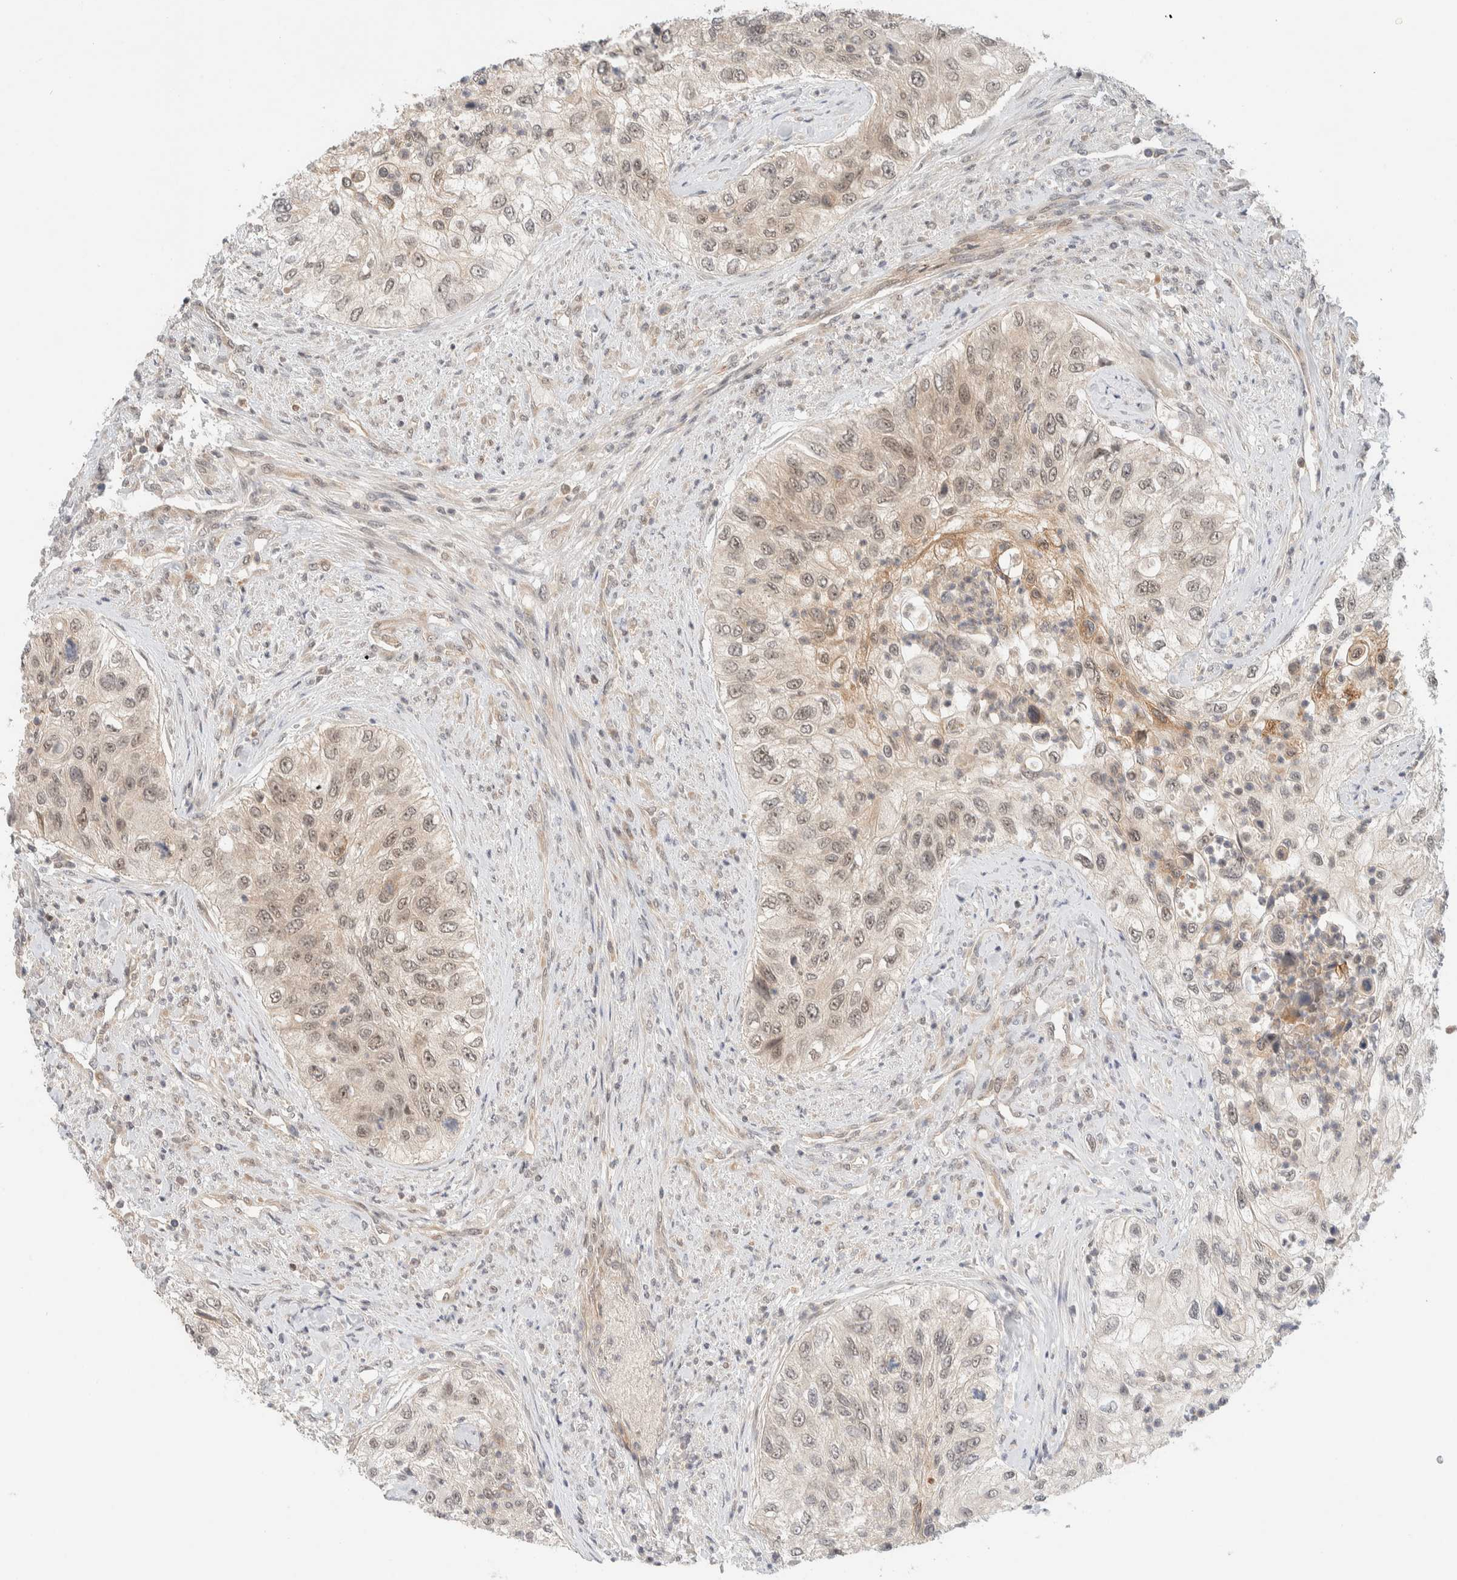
{"staining": {"intensity": "weak", "quantity": ">75%", "location": "cytoplasmic/membranous"}, "tissue": "urothelial cancer", "cell_type": "Tumor cells", "image_type": "cancer", "snomed": [{"axis": "morphology", "description": "Urothelial carcinoma, High grade"}, {"axis": "topography", "description": "Urinary bladder"}], "caption": "Protein positivity by immunohistochemistry (IHC) shows weak cytoplasmic/membranous staining in about >75% of tumor cells in high-grade urothelial carcinoma.", "gene": "C8orf76", "patient": {"sex": "female", "age": 60}}